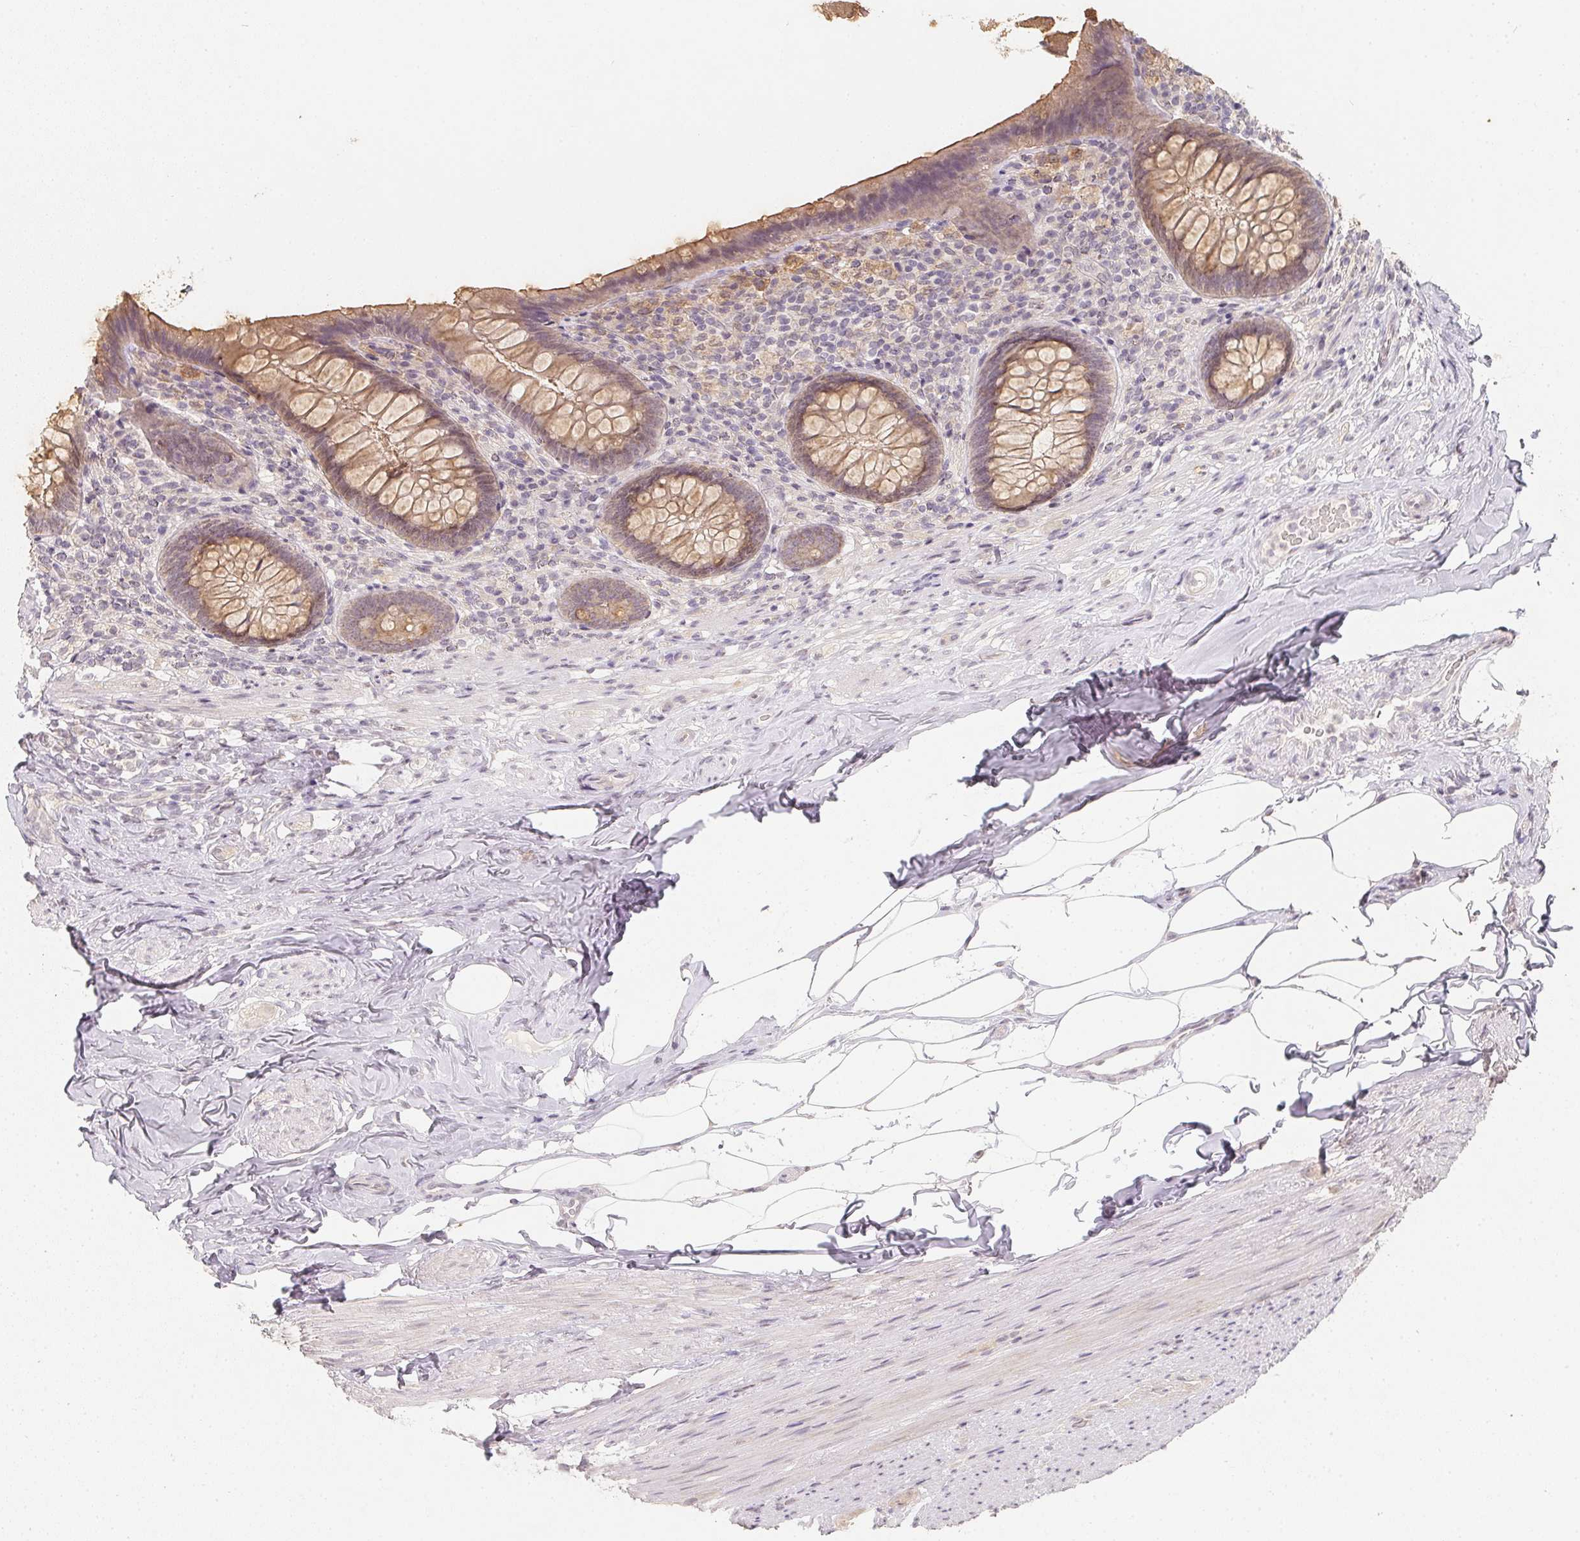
{"staining": {"intensity": "weak", "quantity": "25%-75%", "location": "cytoplasmic/membranous"}, "tissue": "appendix", "cell_type": "Glandular cells", "image_type": "normal", "snomed": [{"axis": "morphology", "description": "Normal tissue, NOS"}, {"axis": "topography", "description": "Appendix"}], "caption": "Immunohistochemical staining of benign appendix reveals weak cytoplasmic/membranous protein expression in about 25%-75% of glandular cells. (brown staining indicates protein expression, while blue staining denotes nuclei).", "gene": "SOAT1", "patient": {"sex": "male", "age": 47}}